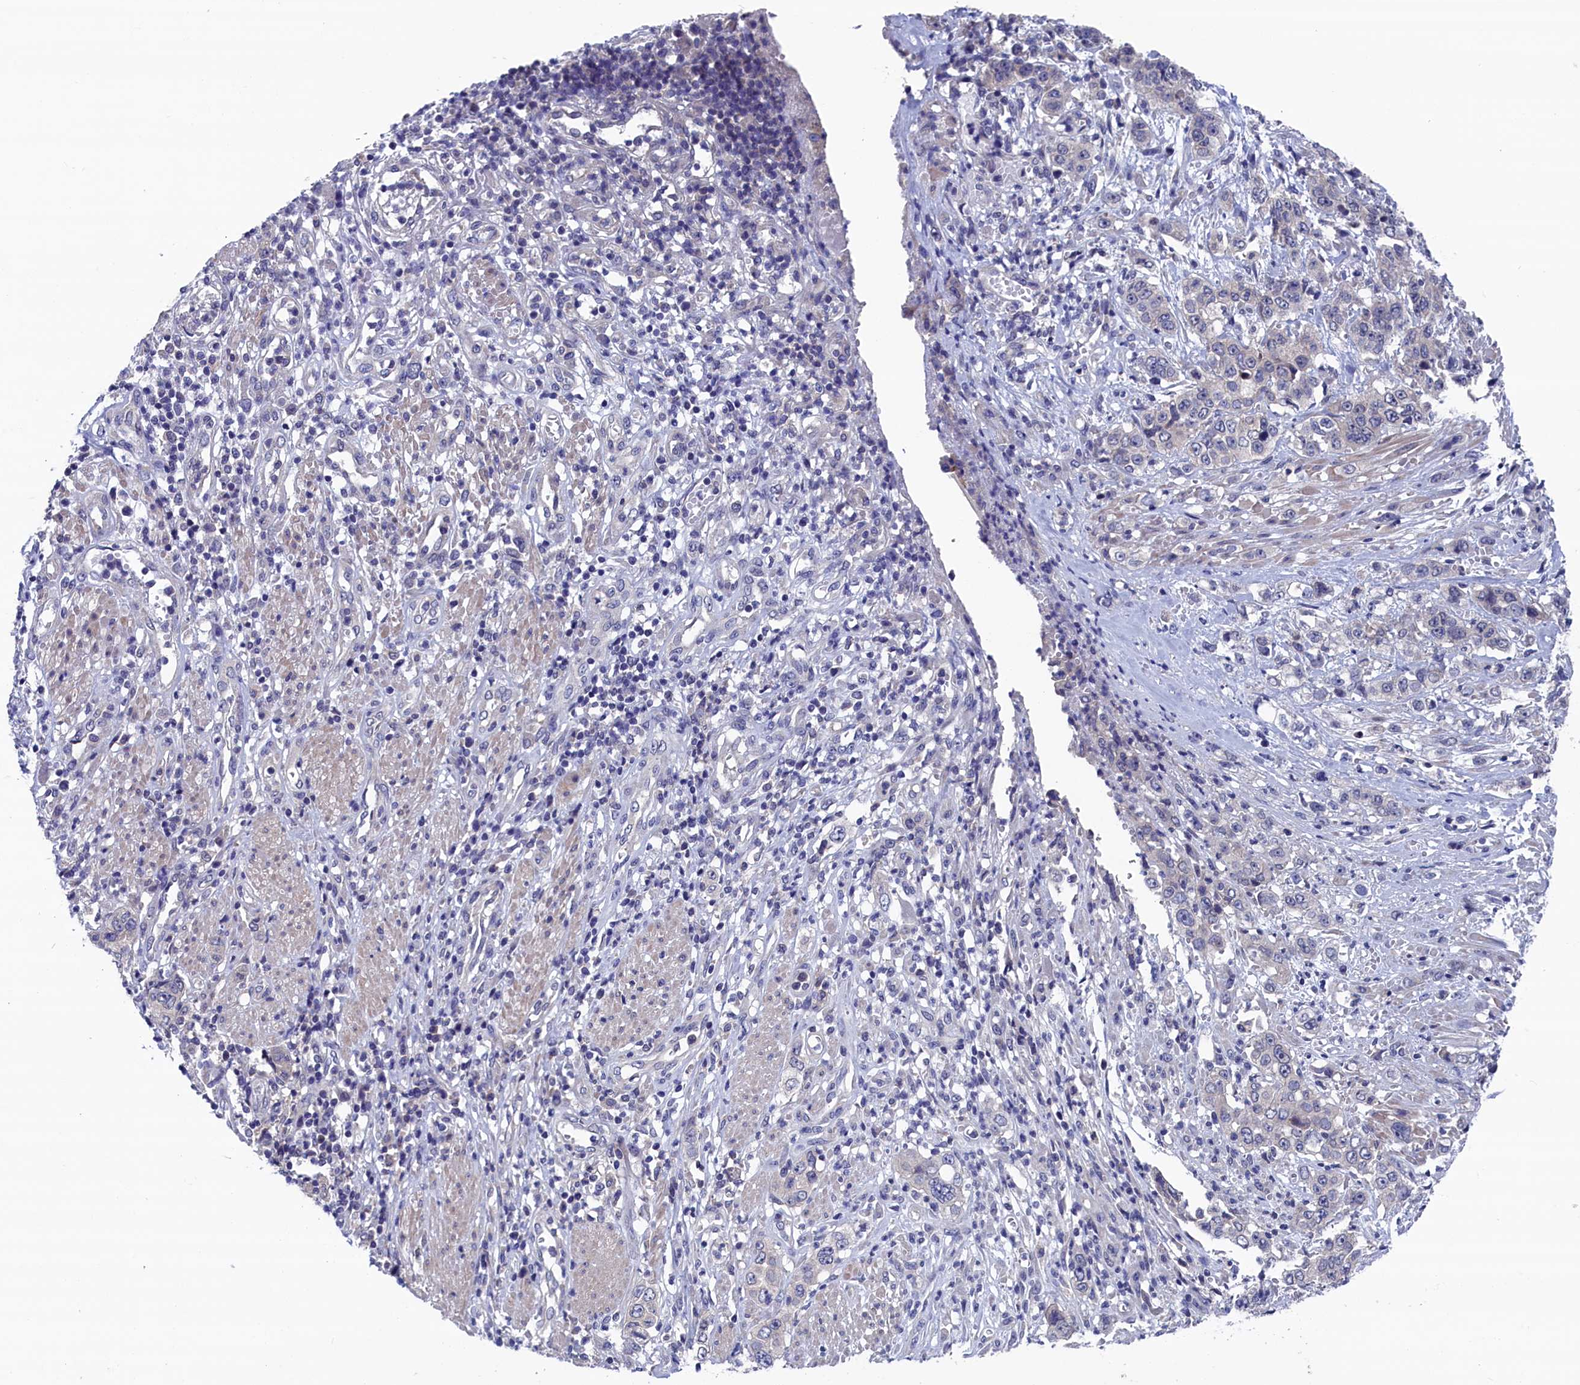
{"staining": {"intensity": "negative", "quantity": "none", "location": "none"}, "tissue": "stomach cancer", "cell_type": "Tumor cells", "image_type": "cancer", "snomed": [{"axis": "morphology", "description": "Adenocarcinoma, NOS"}, {"axis": "topography", "description": "Stomach, upper"}], "caption": "The immunohistochemistry (IHC) histopathology image has no significant staining in tumor cells of adenocarcinoma (stomach) tissue.", "gene": "SPATA13", "patient": {"sex": "male", "age": 62}}